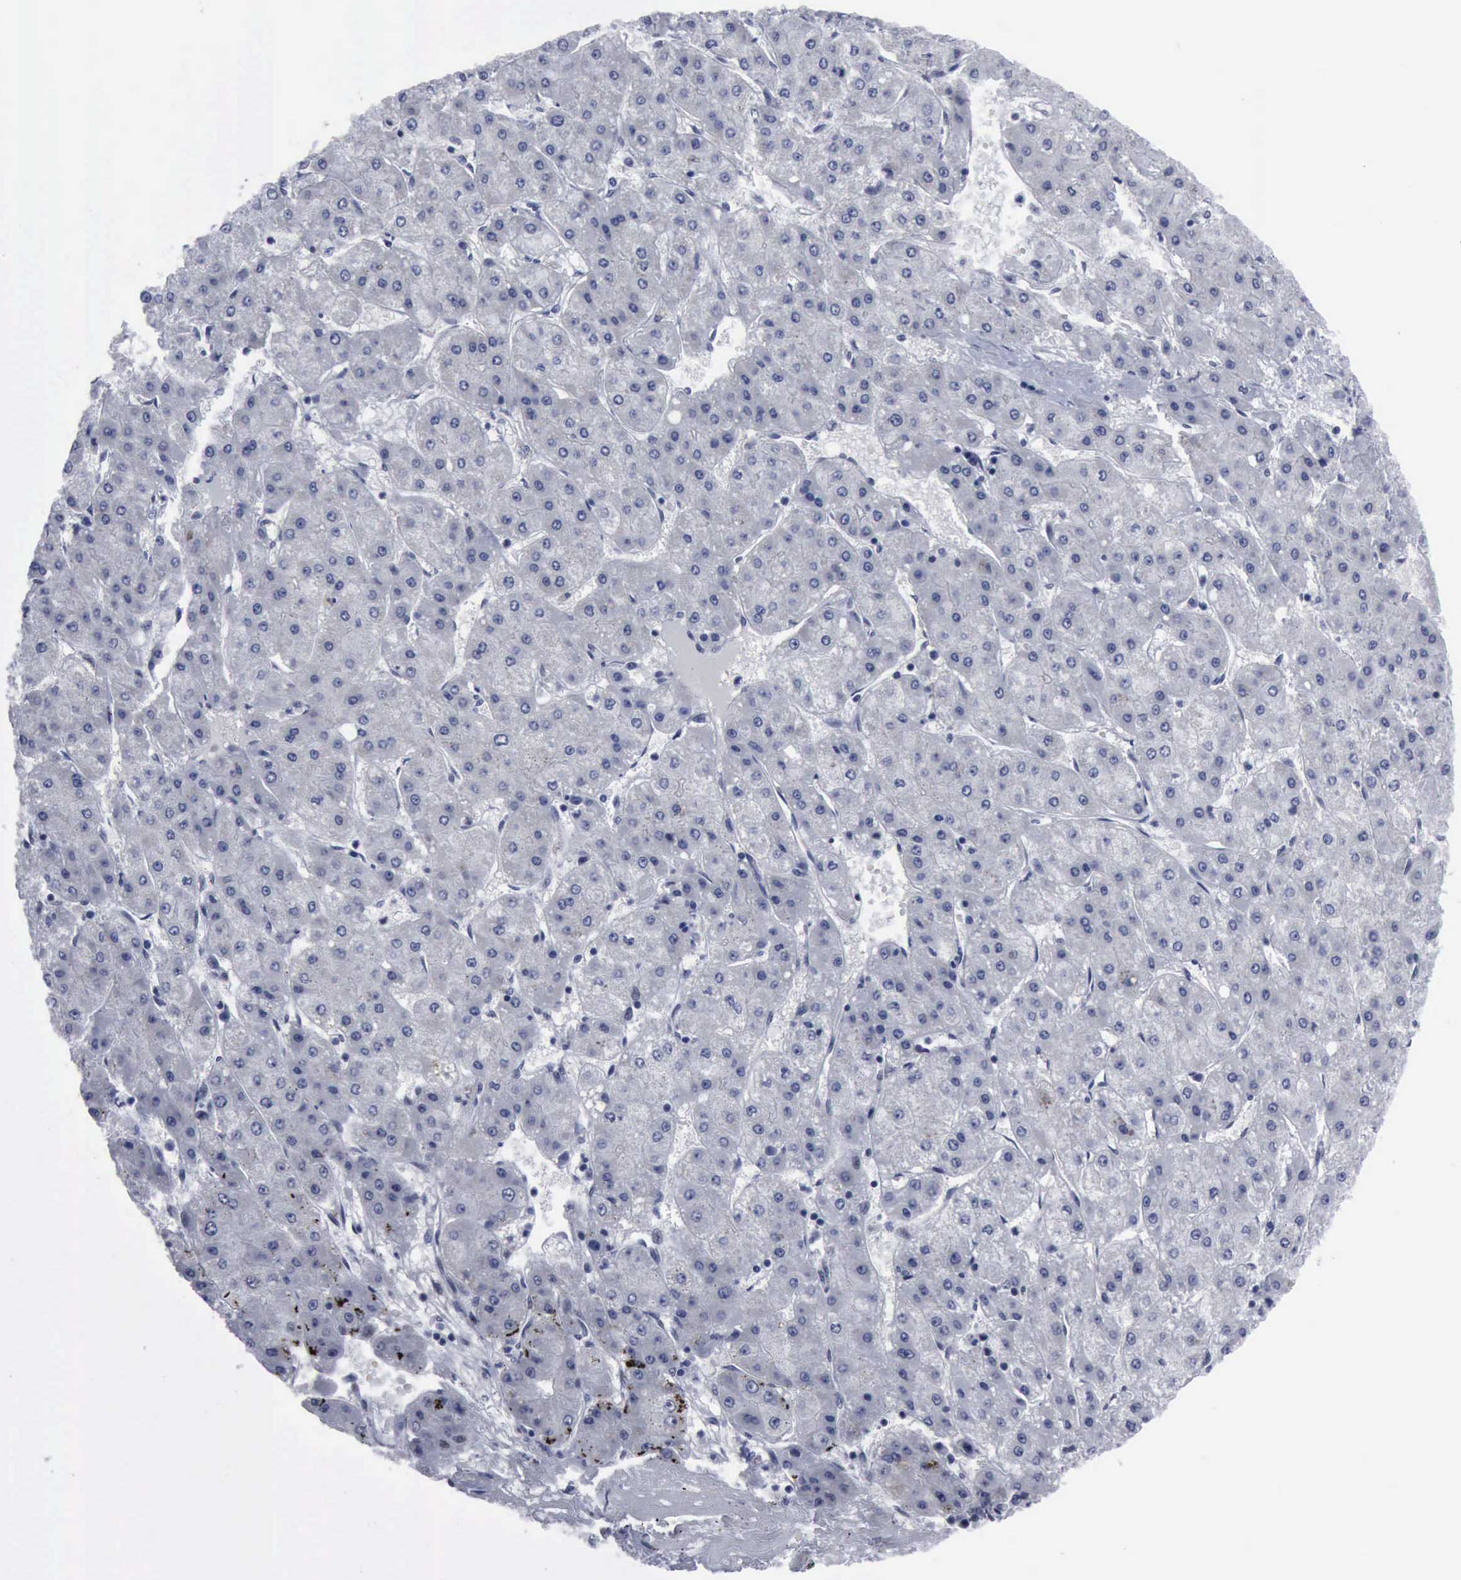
{"staining": {"intensity": "negative", "quantity": "none", "location": "none"}, "tissue": "liver cancer", "cell_type": "Tumor cells", "image_type": "cancer", "snomed": [{"axis": "morphology", "description": "Carcinoma, Hepatocellular, NOS"}, {"axis": "topography", "description": "Liver"}], "caption": "The image reveals no significant positivity in tumor cells of hepatocellular carcinoma (liver).", "gene": "BRD1", "patient": {"sex": "female", "age": 52}}